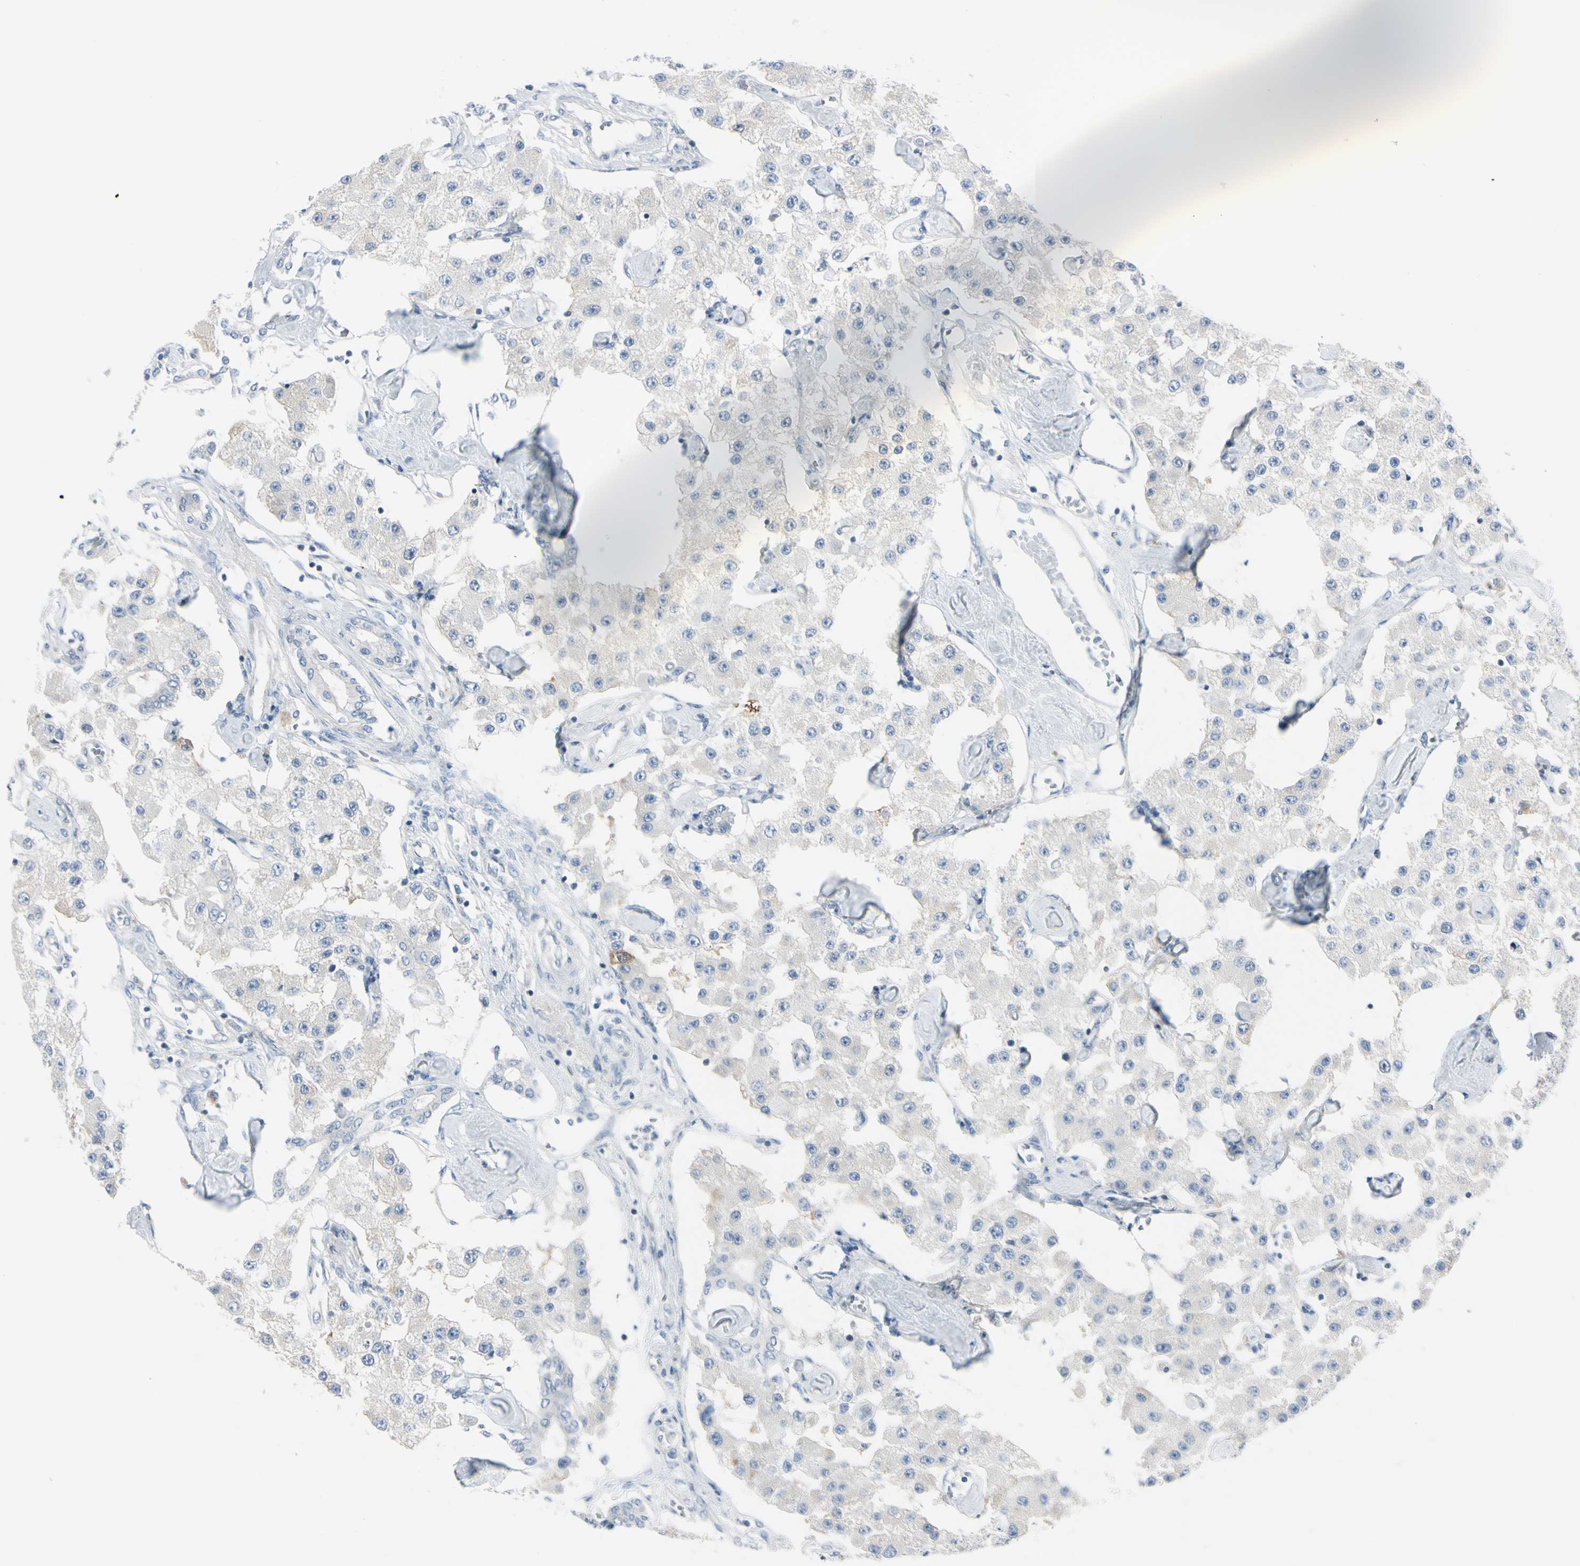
{"staining": {"intensity": "negative", "quantity": "none", "location": "none"}, "tissue": "carcinoid", "cell_type": "Tumor cells", "image_type": "cancer", "snomed": [{"axis": "morphology", "description": "Carcinoid, malignant, NOS"}, {"axis": "topography", "description": "Pancreas"}], "caption": "Immunohistochemical staining of human carcinoid demonstrates no significant expression in tumor cells.", "gene": "ASB9", "patient": {"sex": "male", "age": 41}}